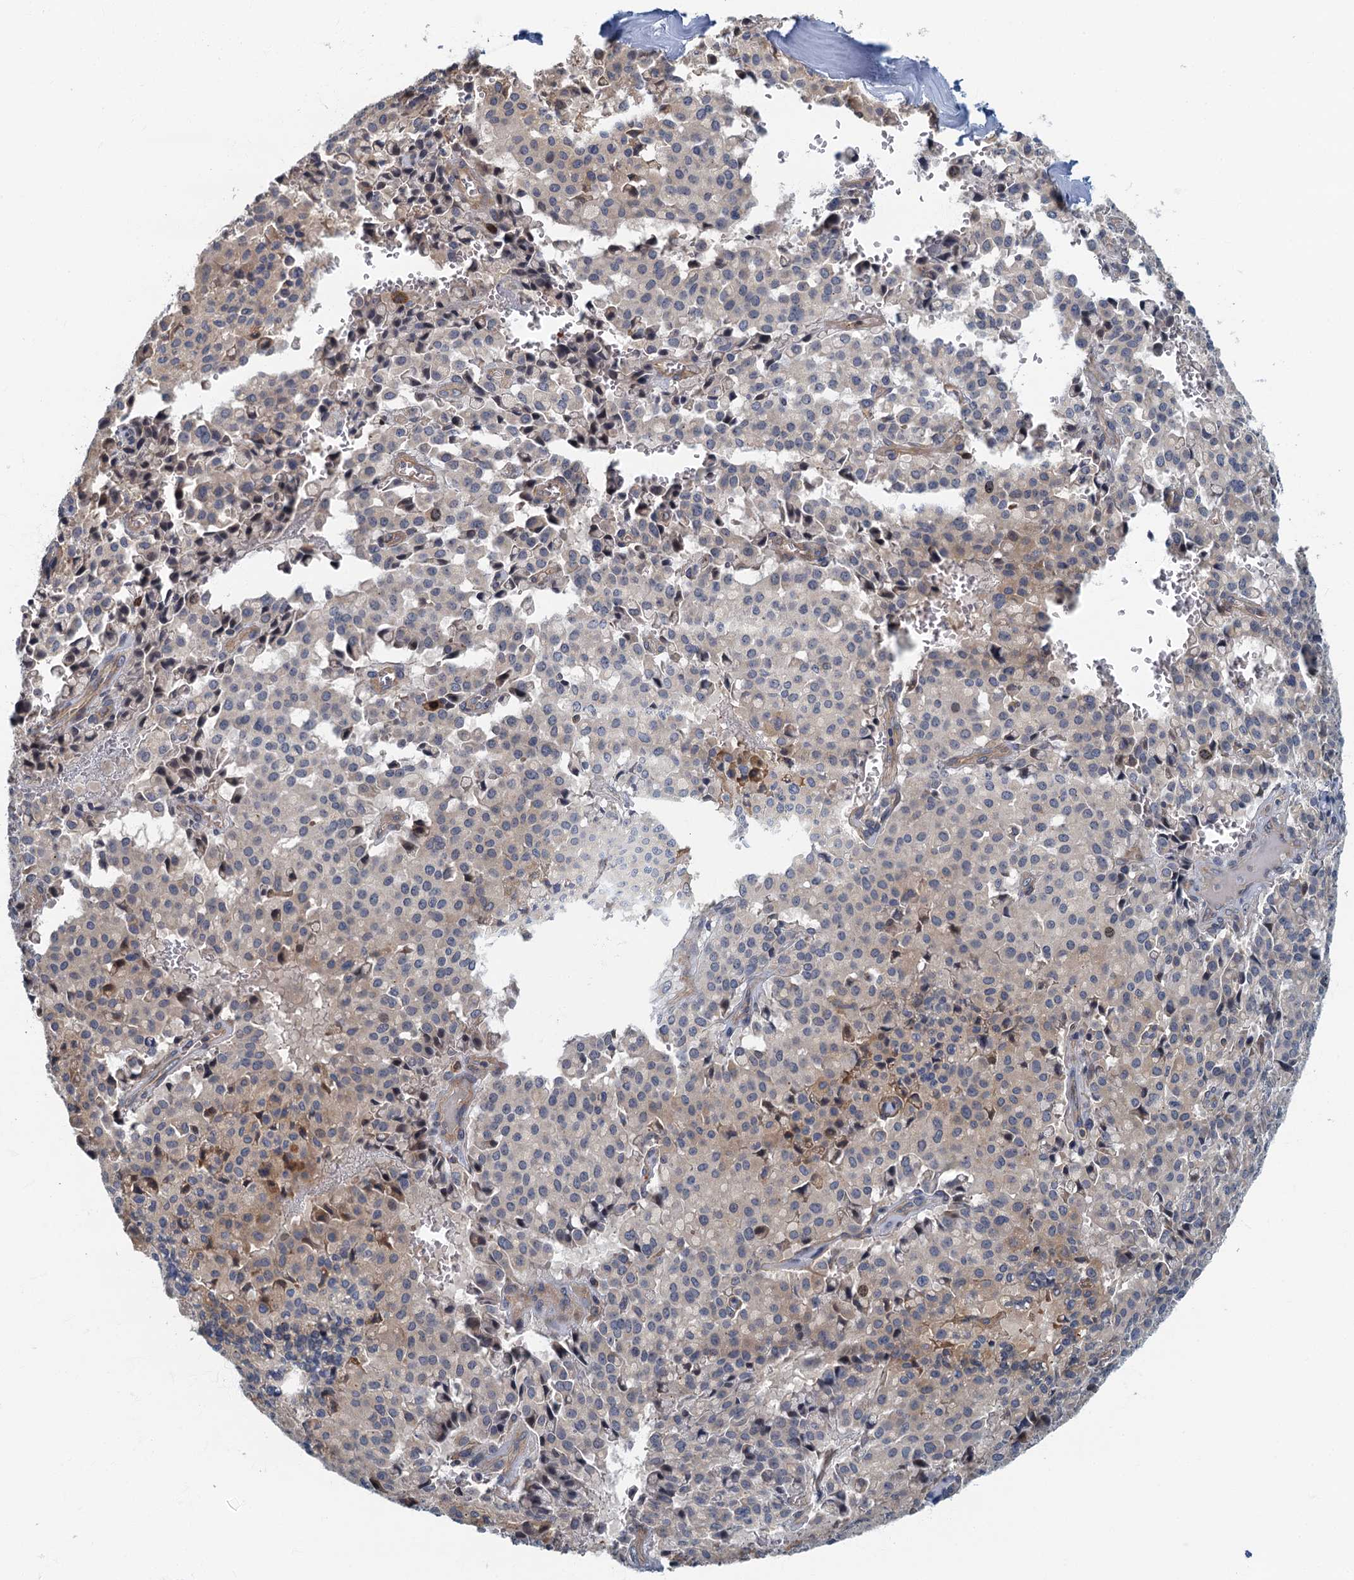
{"staining": {"intensity": "negative", "quantity": "none", "location": "none"}, "tissue": "pancreatic cancer", "cell_type": "Tumor cells", "image_type": "cancer", "snomed": [{"axis": "morphology", "description": "Adenocarcinoma, NOS"}, {"axis": "topography", "description": "Pancreas"}], "caption": "This is an immunohistochemistry image of adenocarcinoma (pancreatic). There is no staining in tumor cells.", "gene": "CKAP2L", "patient": {"sex": "male", "age": 65}}